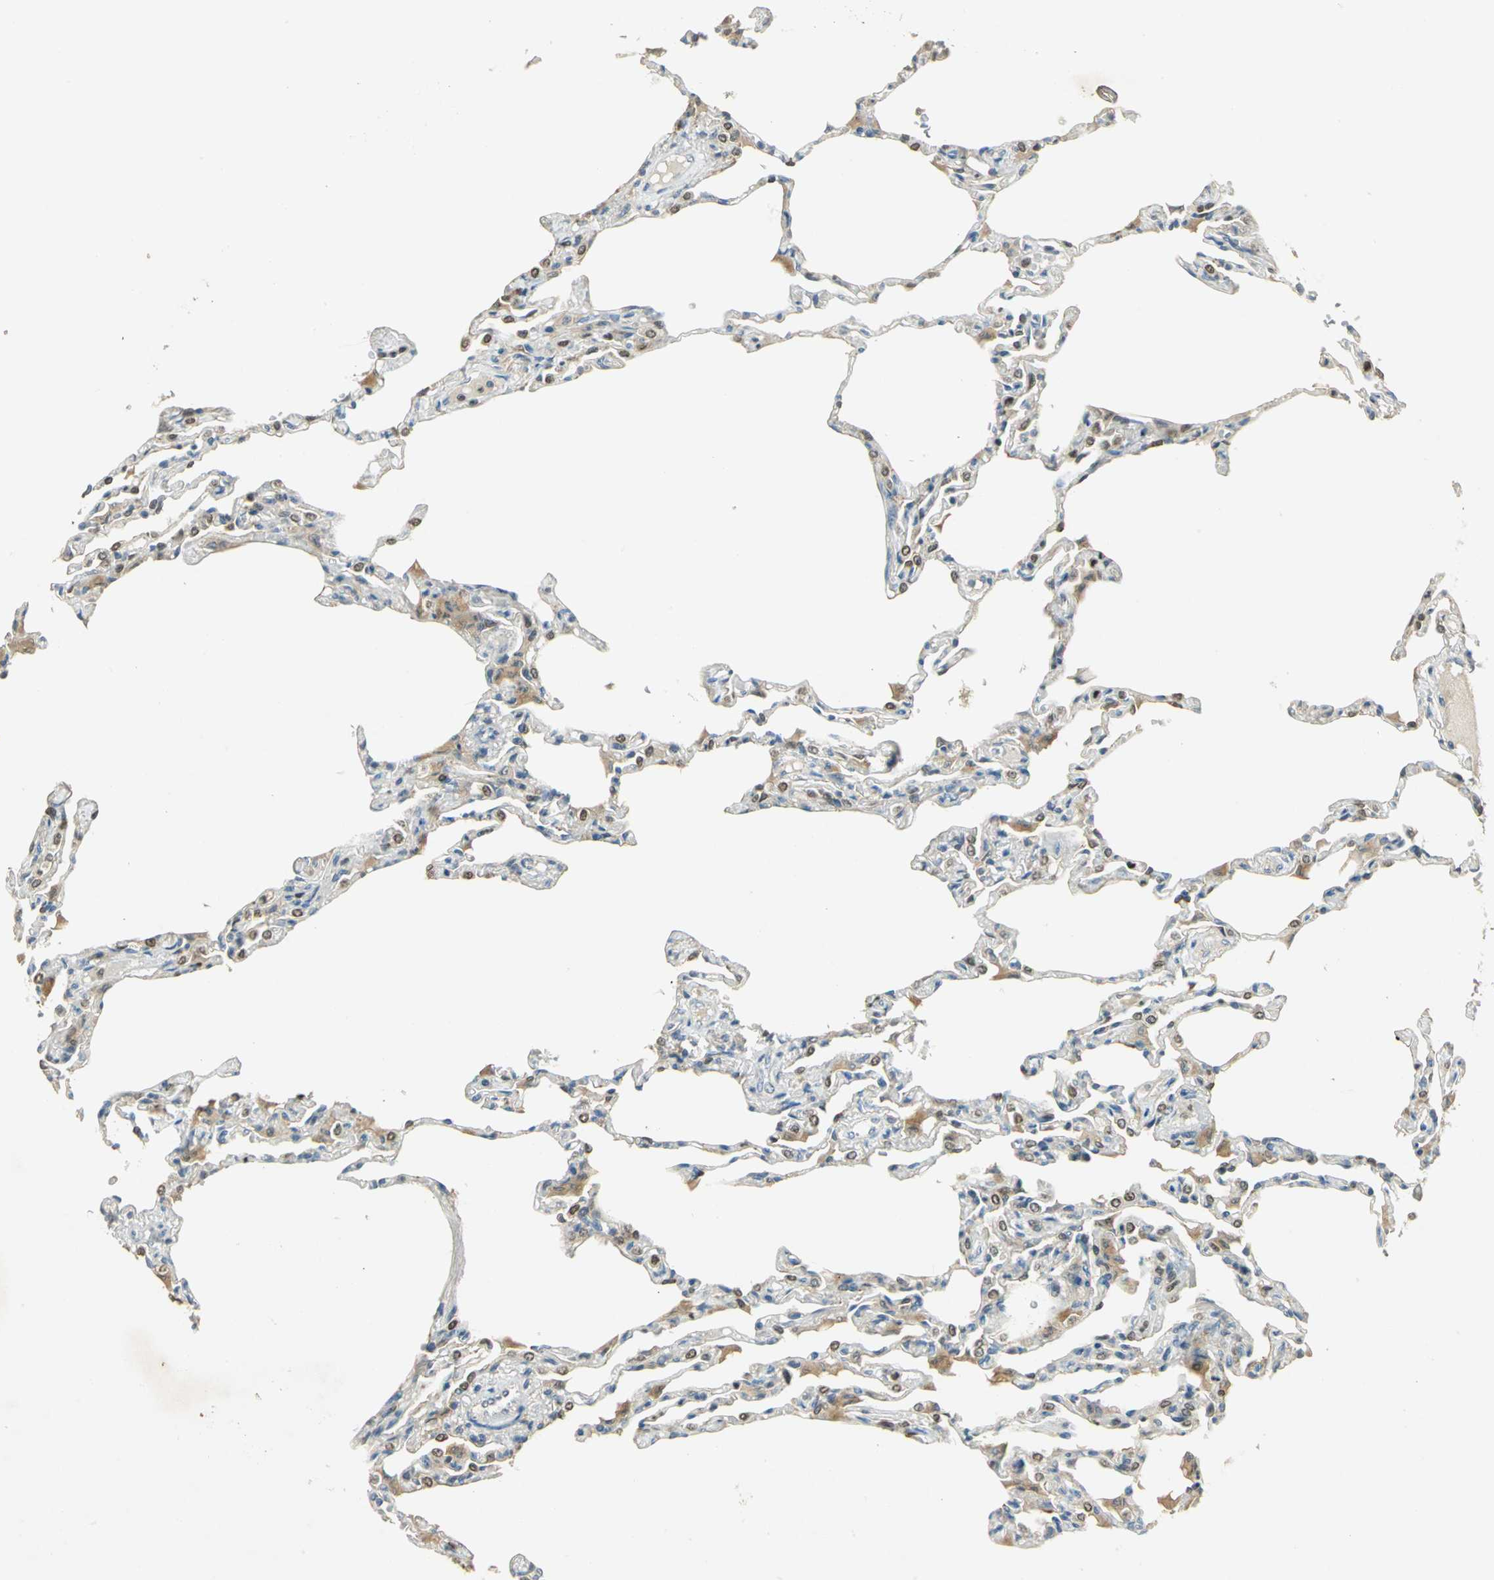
{"staining": {"intensity": "moderate", "quantity": "<25%", "location": "nuclear"}, "tissue": "lung", "cell_type": "Alveolar cells", "image_type": "normal", "snomed": [{"axis": "morphology", "description": "Normal tissue, NOS"}, {"axis": "topography", "description": "Lung"}], "caption": "Alveolar cells display low levels of moderate nuclear staining in approximately <25% of cells in normal human lung.", "gene": "BIRC2", "patient": {"sex": "female", "age": 49}}